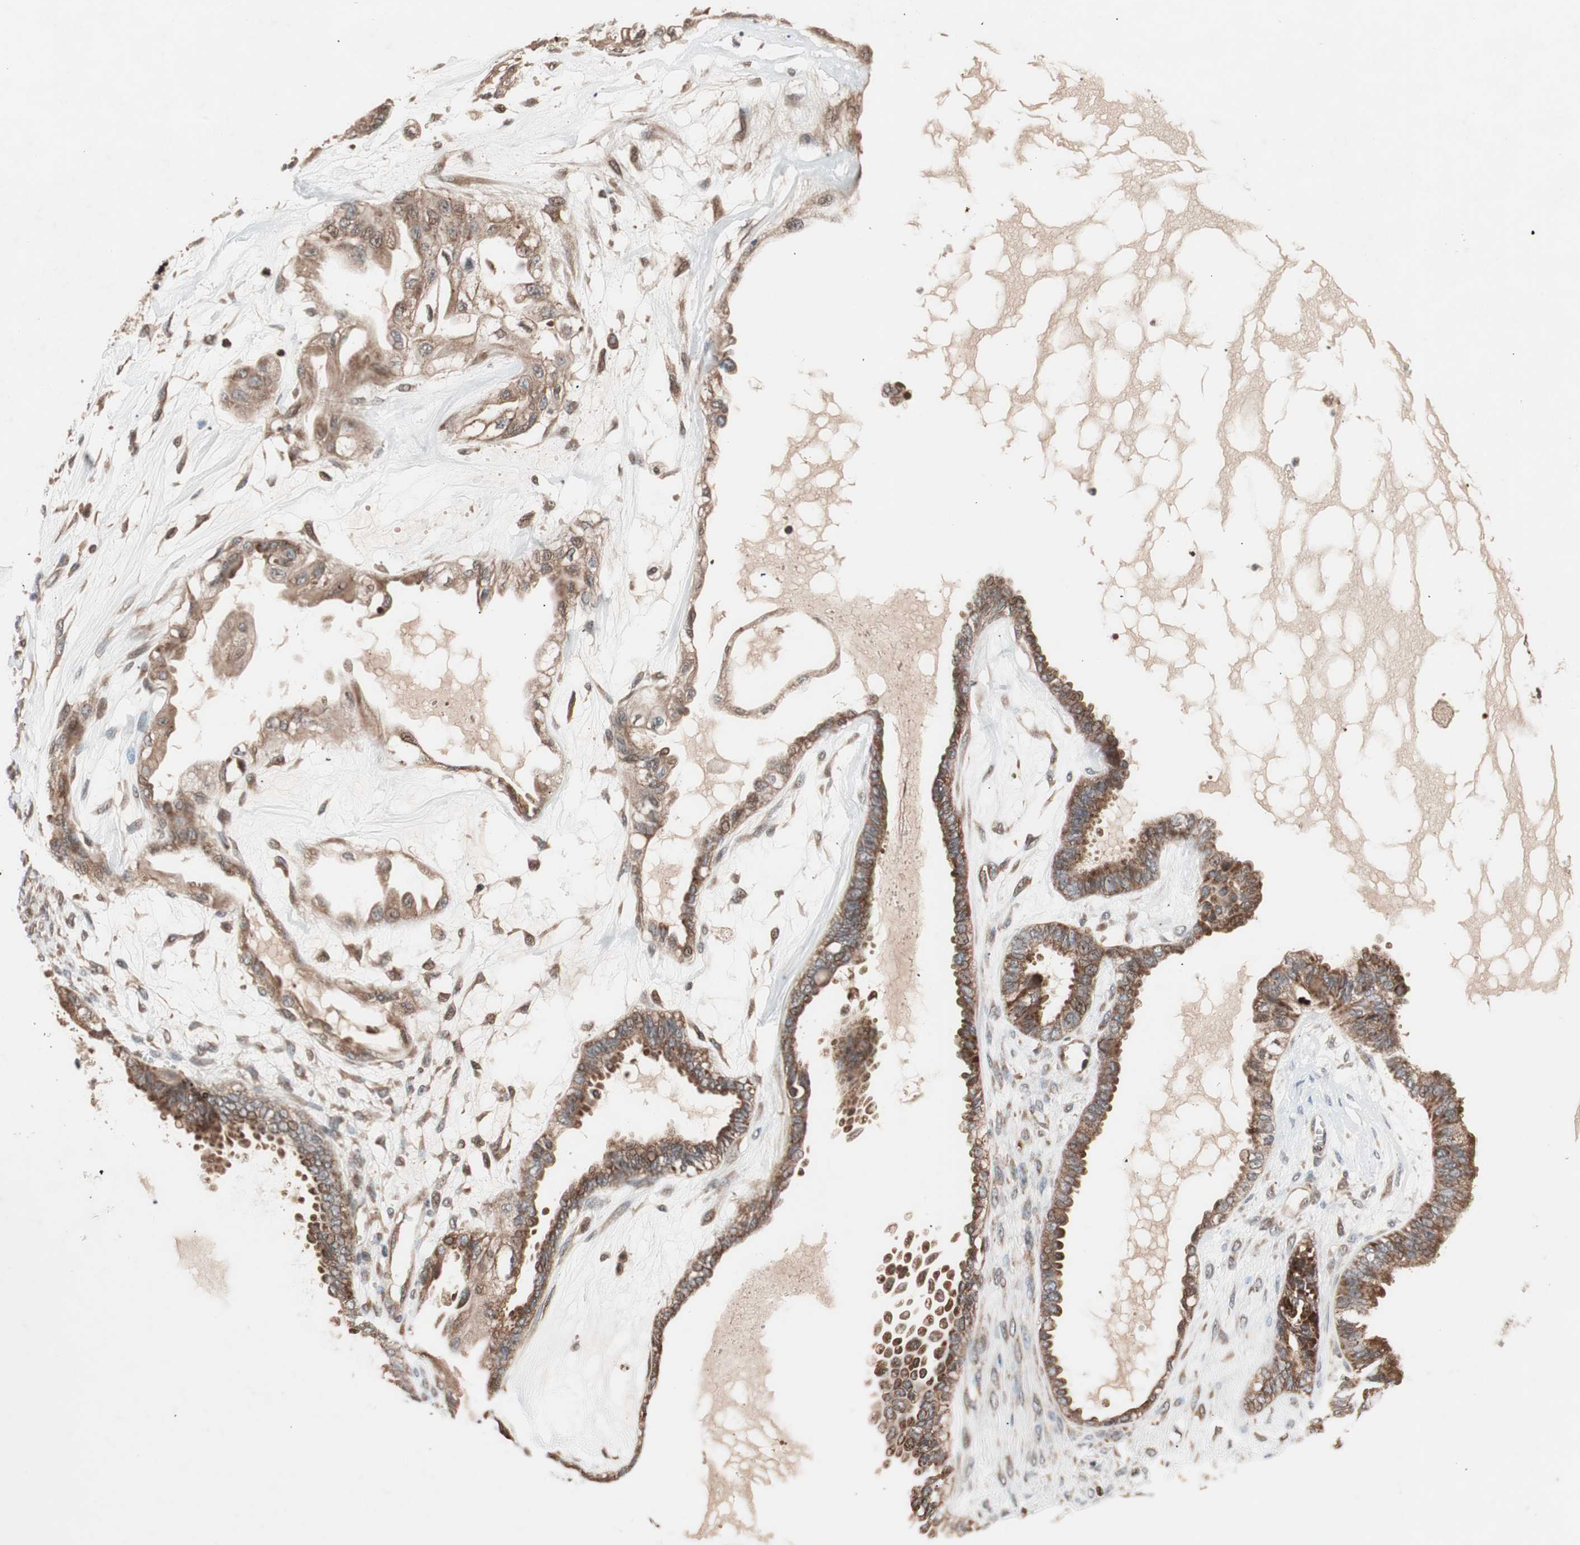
{"staining": {"intensity": "strong", "quantity": ">75%", "location": "cytoplasmic/membranous"}, "tissue": "ovarian cancer", "cell_type": "Tumor cells", "image_type": "cancer", "snomed": [{"axis": "morphology", "description": "Carcinoma, NOS"}, {"axis": "morphology", "description": "Carcinoma, endometroid"}, {"axis": "topography", "description": "Ovary"}], "caption": "Tumor cells demonstrate high levels of strong cytoplasmic/membranous expression in about >75% of cells in ovarian cancer.", "gene": "NF2", "patient": {"sex": "female", "age": 50}}